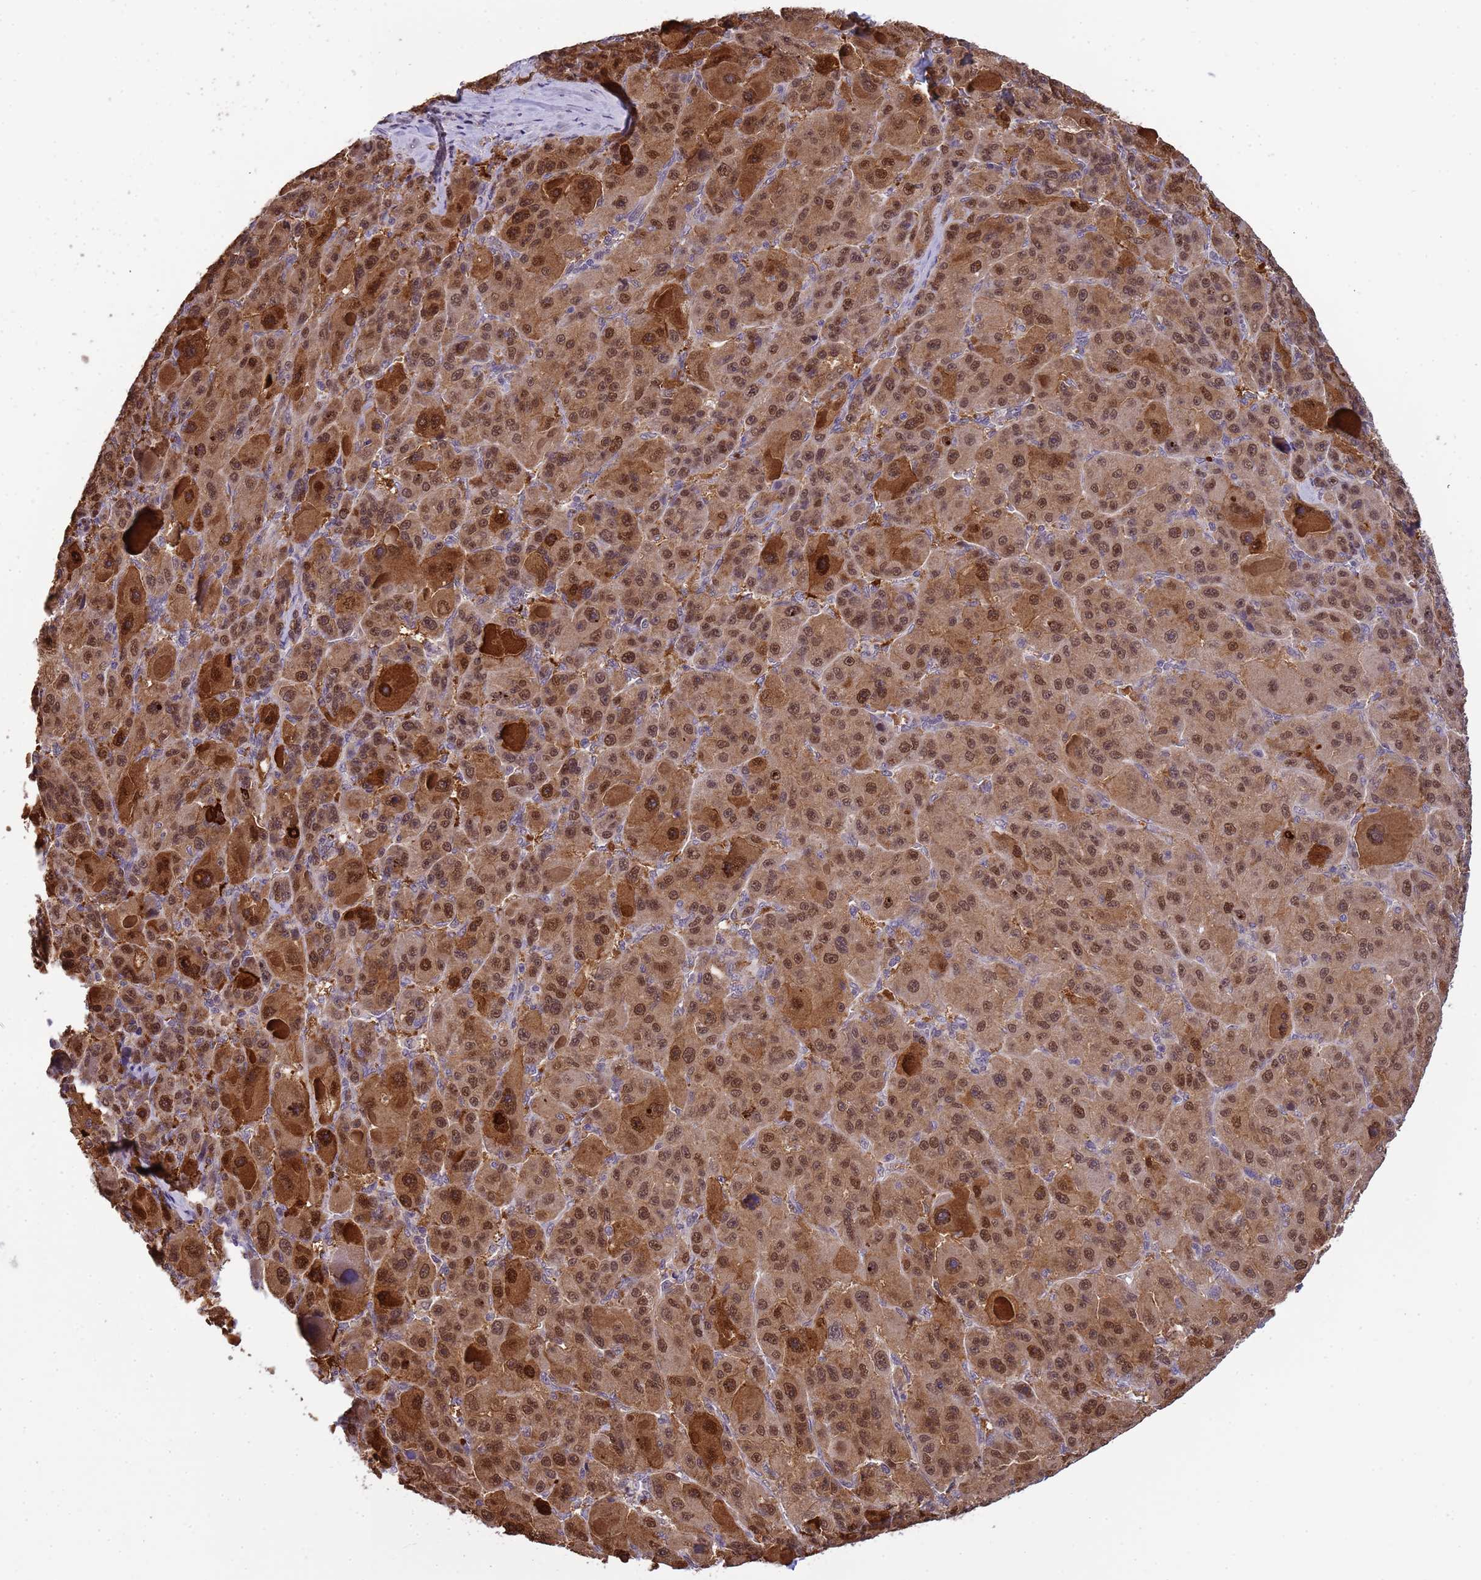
{"staining": {"intensity": "moderate", "quantity": ">75%", "location": "cytoplasmic/membranous,nuclear"}, "tissue": "liver cancer", "cell_type": "Tumor cells", "image_type": "cancer", "snomed": [{"axis": "morphology", "description": "Carcinoma, Hepatocellular, NOS"}, {"axis": "topography", "description": "Liver"}], "caption": "A micrograph of human liver cancer stained for a protein demonstrates moderate cytoplasmic/membranous and nuclear brown staining in tumor cells.", "gene": "ZBTB5", "patient": {"sex": "male", "age": 76}}